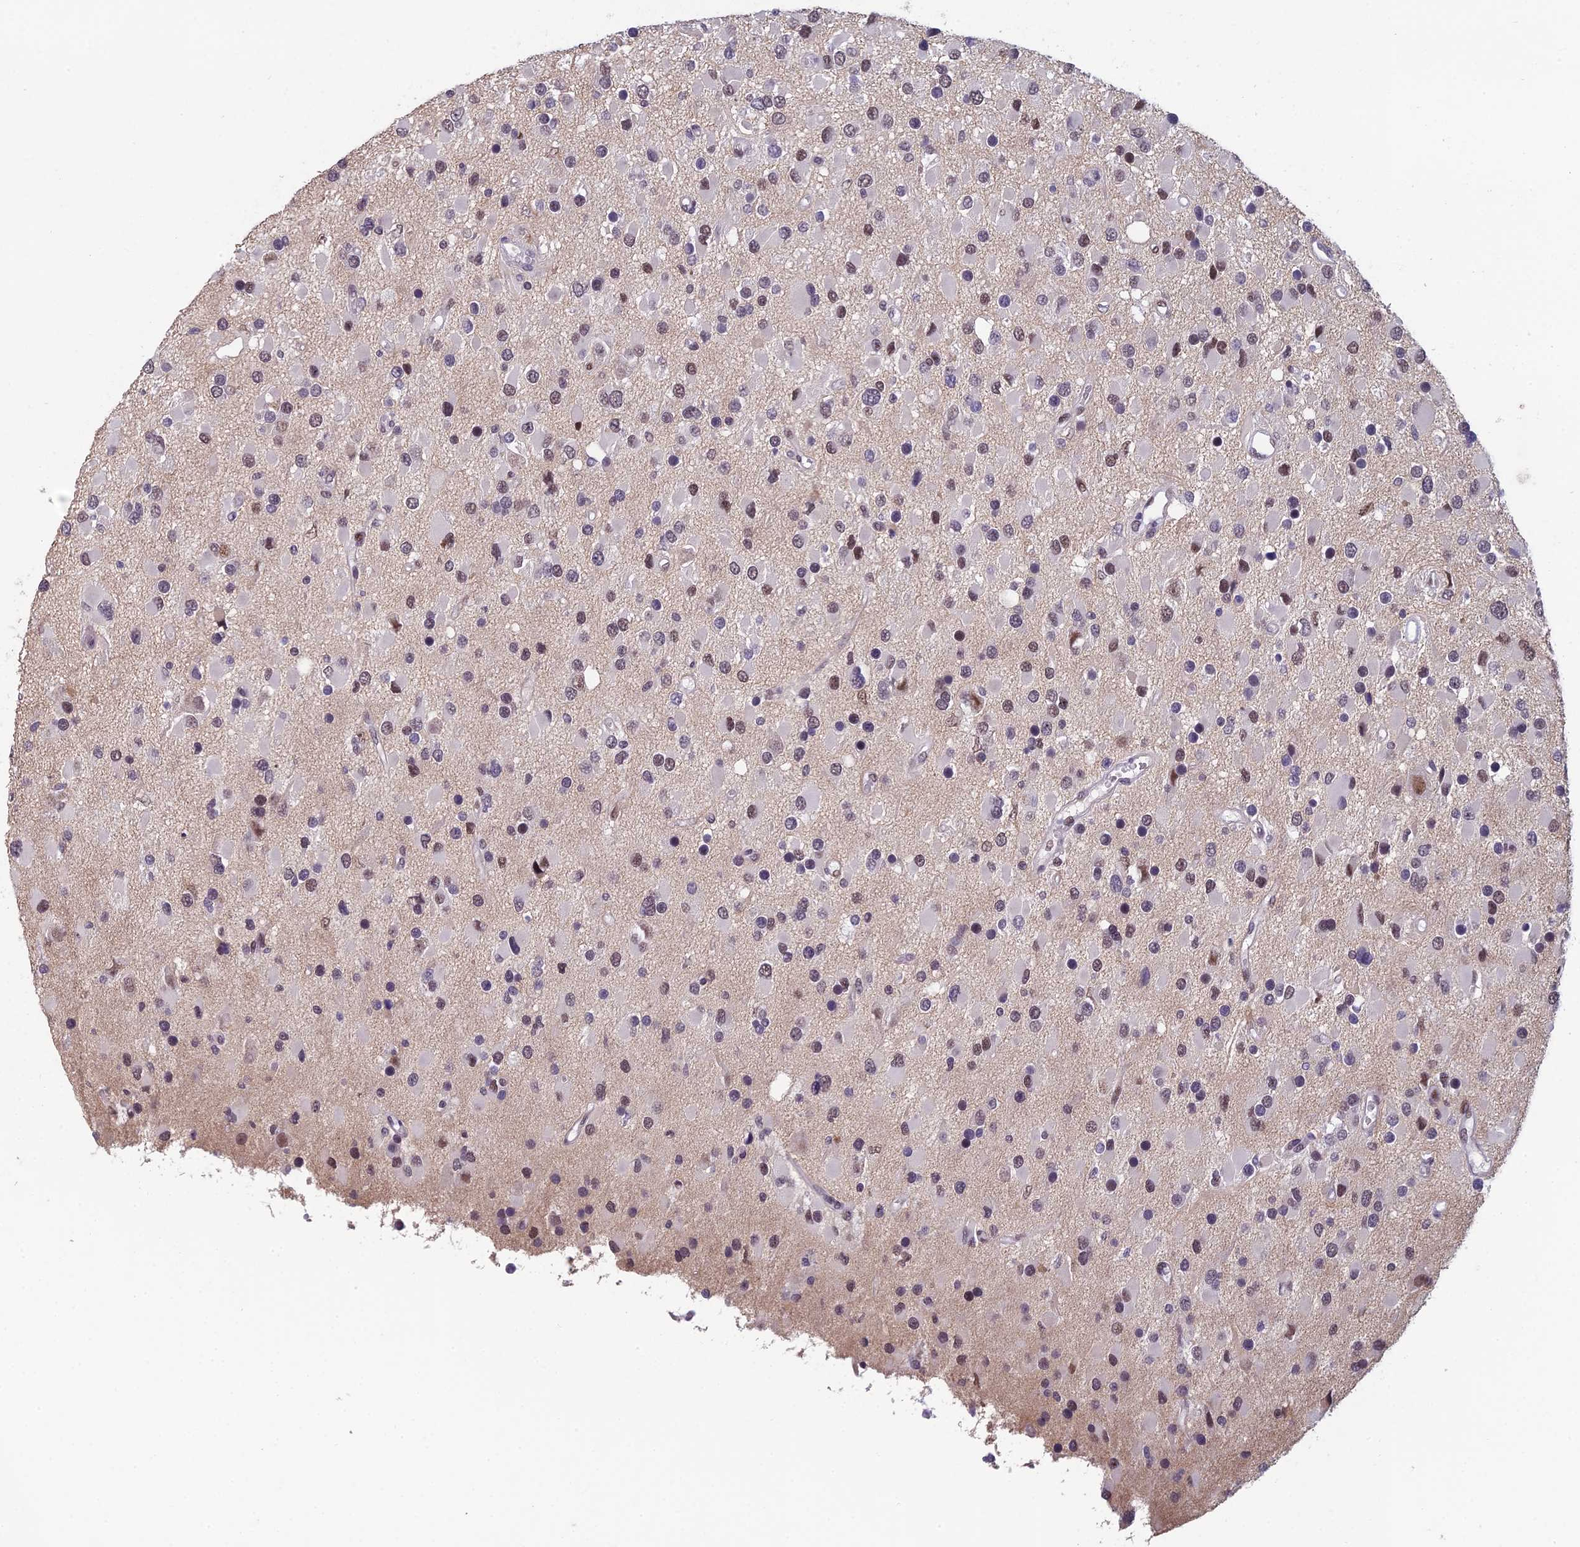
{"staining": {"intensity": "moderate", "quantity": "25%-75%", "location": "nuclear"}, "tissue": "glioma", "cell_type": "Tumor cells", "image_type": "cancer", "snomed": [{"axis": "morphology", "description": "Glioma, malignant, High grade"}, {"axis": "topography", "description": "Brain"}], "caption": "Human glioma stained with a protein marker reveals moderate staining in tumor cells.", "gene": "RGS17", "patient": {"sex": "male", "age": 53}}